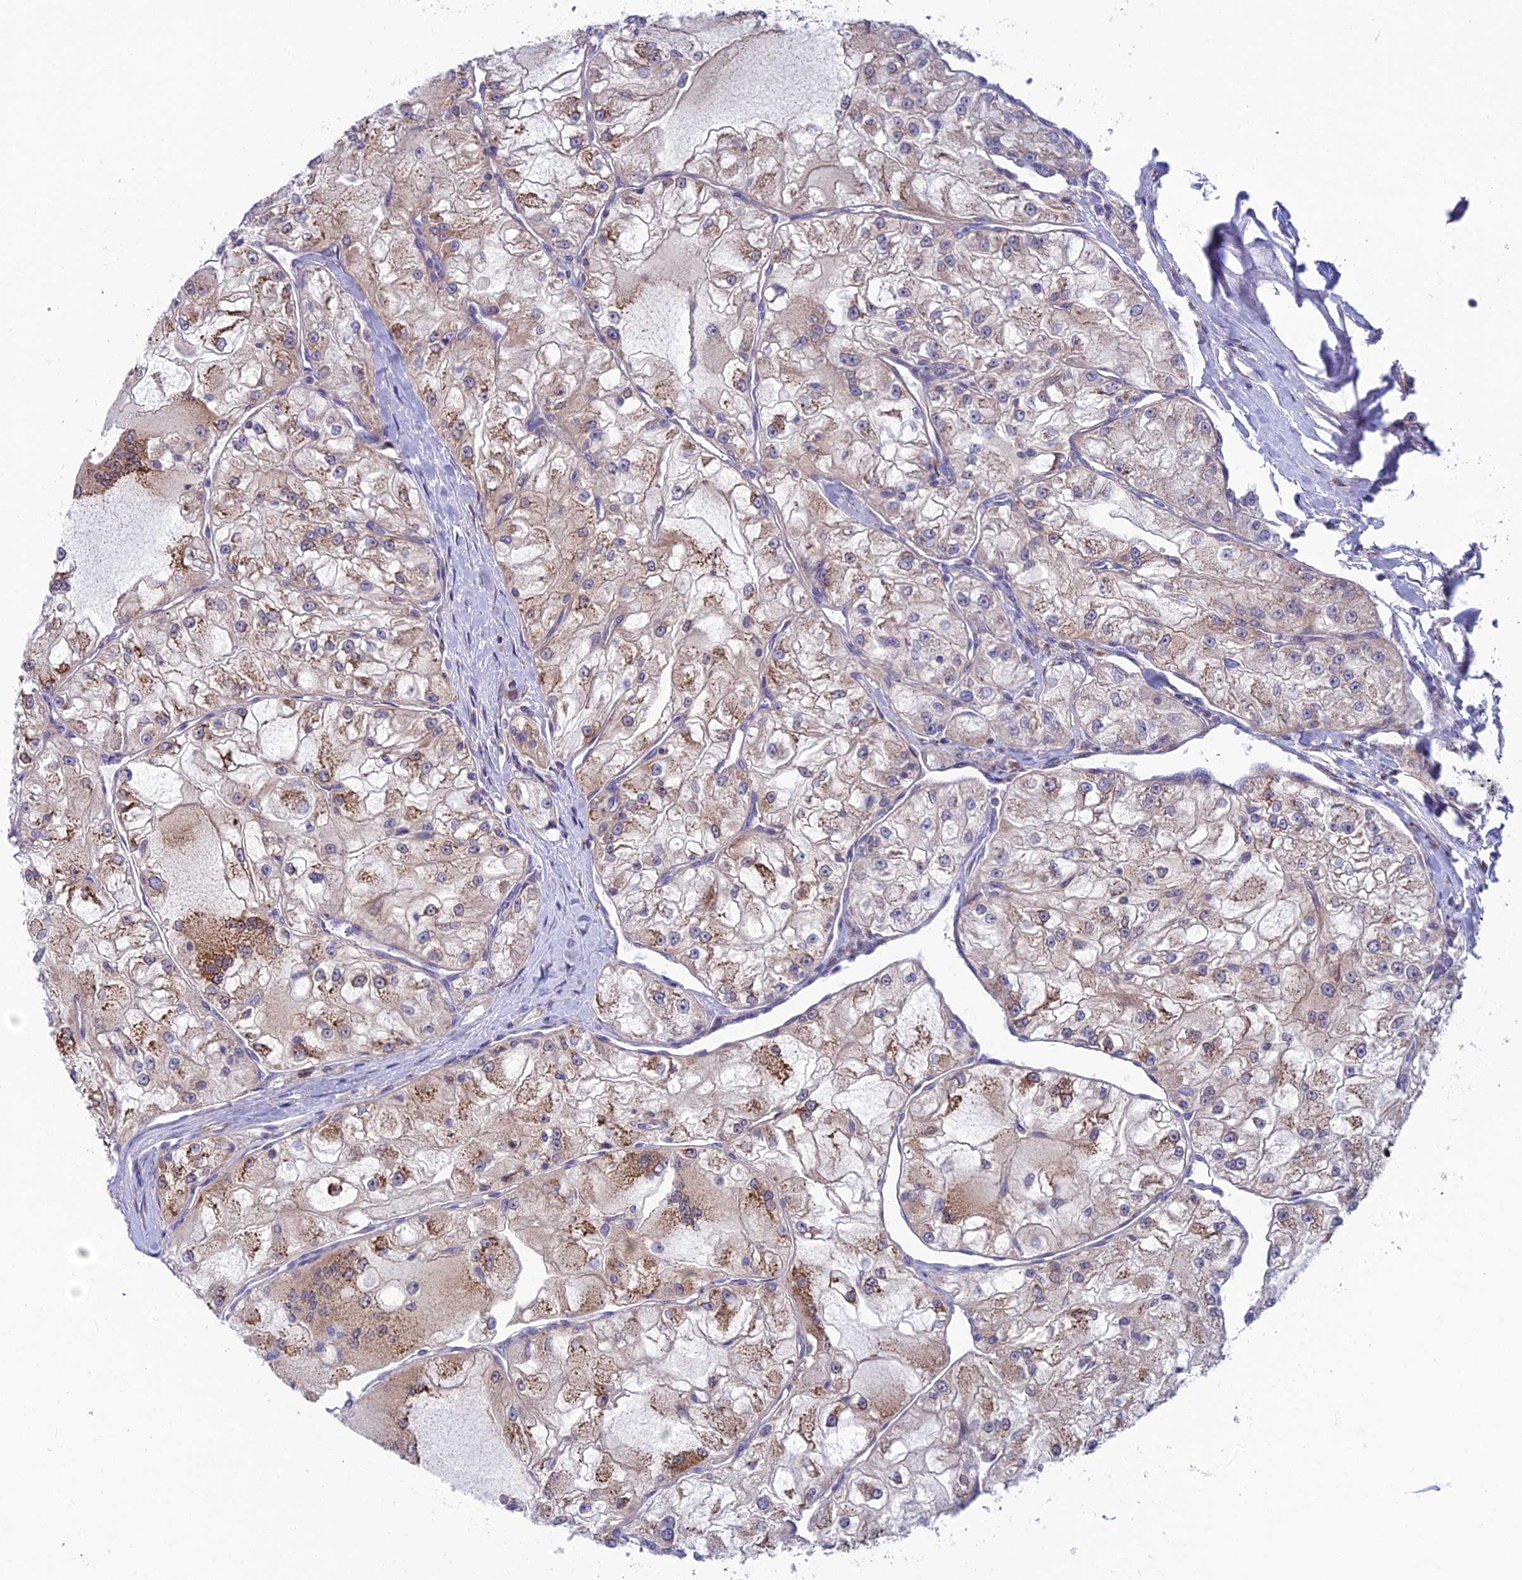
{"staining": {"intensity": "moderate", "quantity": "<25%", "location": "cytoplasmic/membranous"}, "tissue": "renal cancer", "cell_type": "Tumor cells", "image_type": "cancer", "snomed": [{"axis": "morphology", "description": "Adenocarcinoma, NOS"}, {"axis": "topography", "description": "Kidney"}], "caption": "Renal cancer (adenocarcinoma) stained for a protein shows moderate cytoplasmic/membranous positivity in tumor cells.", "gene": "BLTP2", "patient": {"sex": "female", "age": 72}}